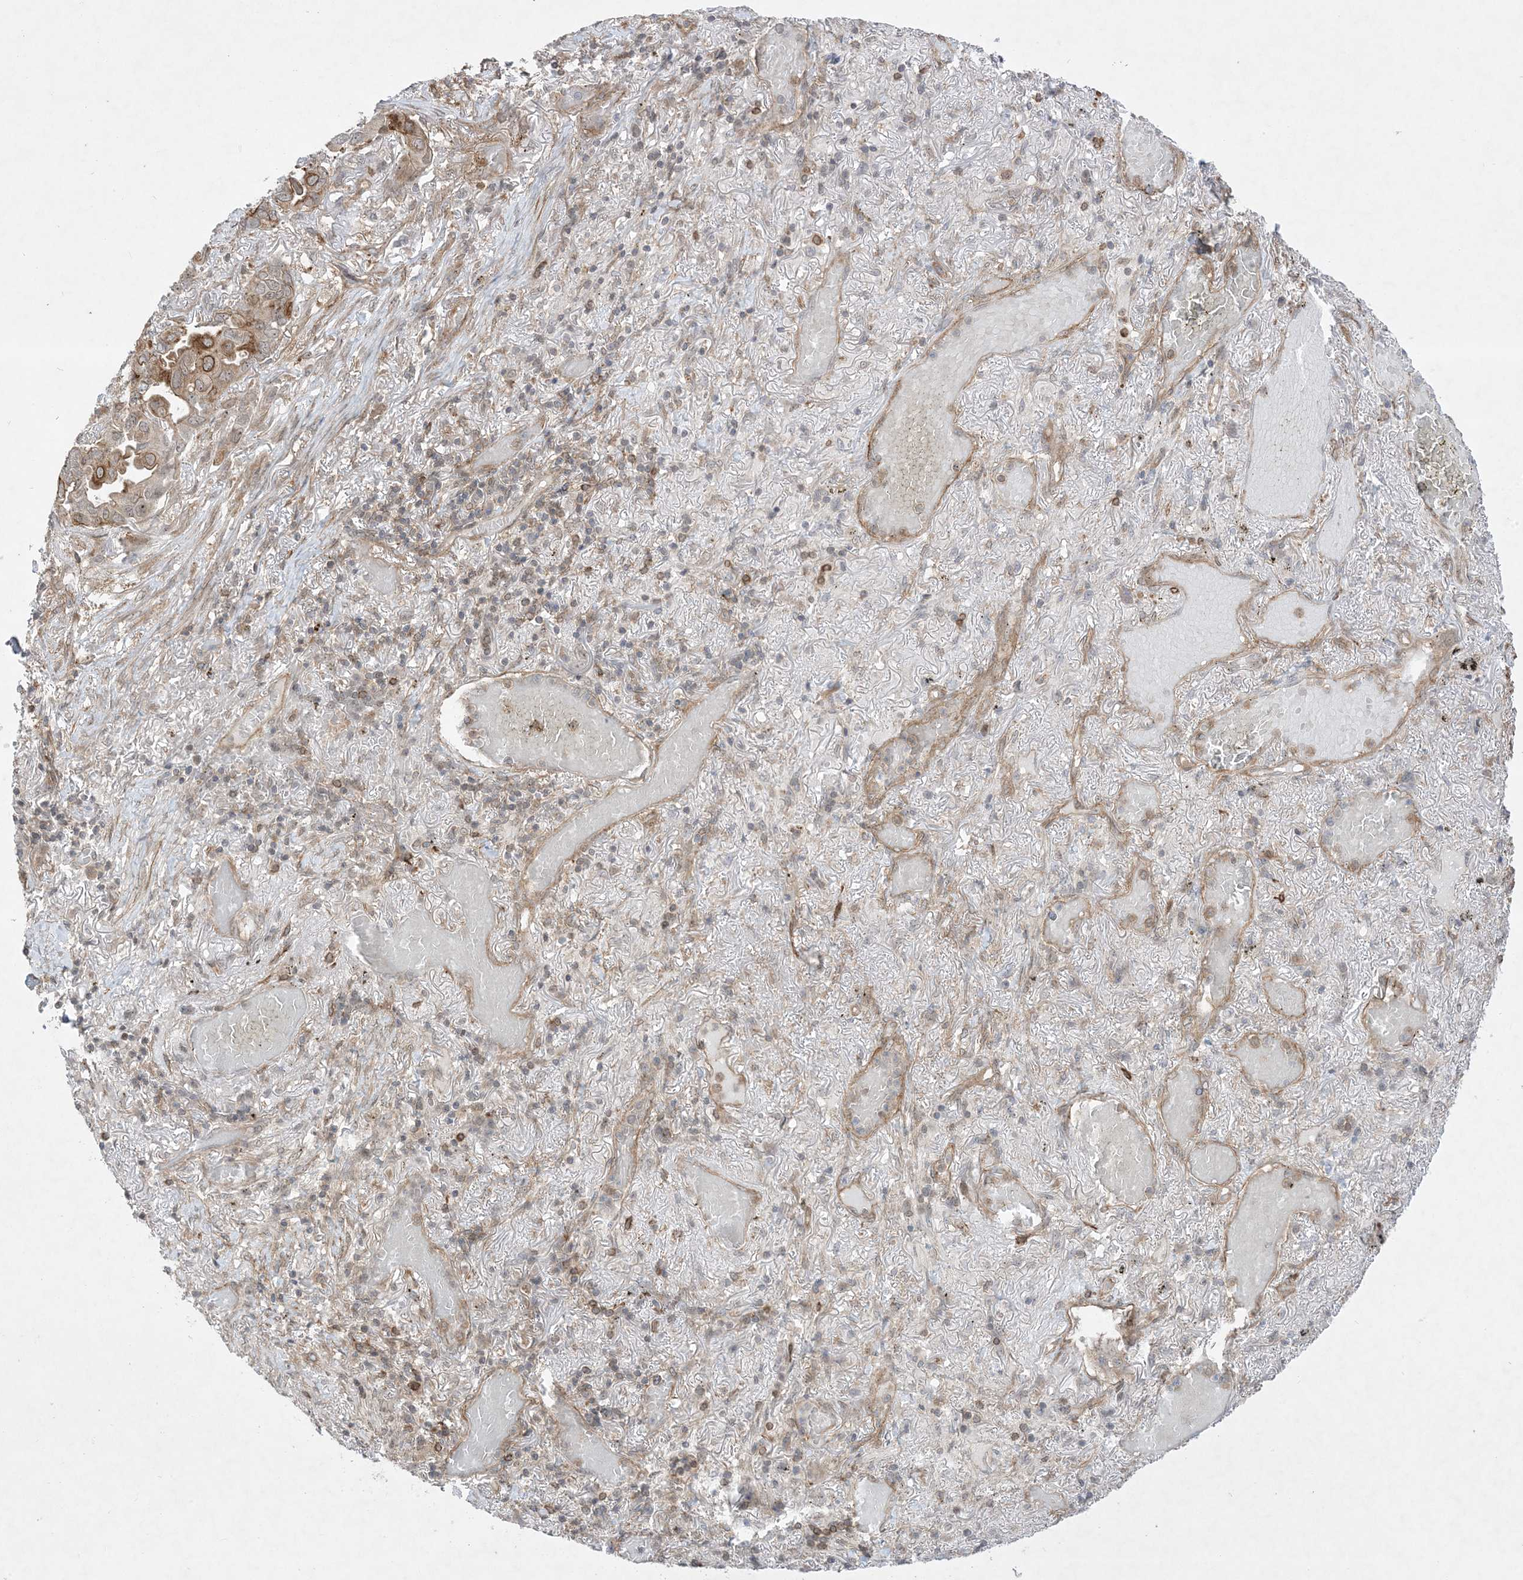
{"staining": {"intensity": "moderate", "quantity": "25%-75%", "location": "cytoplasmic/membranous"}, "tissue": "lung cancer", "cell_type": "Tumor cells", "image_type": "cancer", "snomed": [{"axis": "morphology", "description": "Adenocarcinoma, NOS"}, {"axis": "topography", "description": "Lung"}], "caption": "Protein expression analysis of human lung cancer reveals moderate cytoplasmic/membranous positivity in about 25%-75% of tumor cells.", "gene": "SOGA3", "patient": {"sex": "male", "age": 64}}